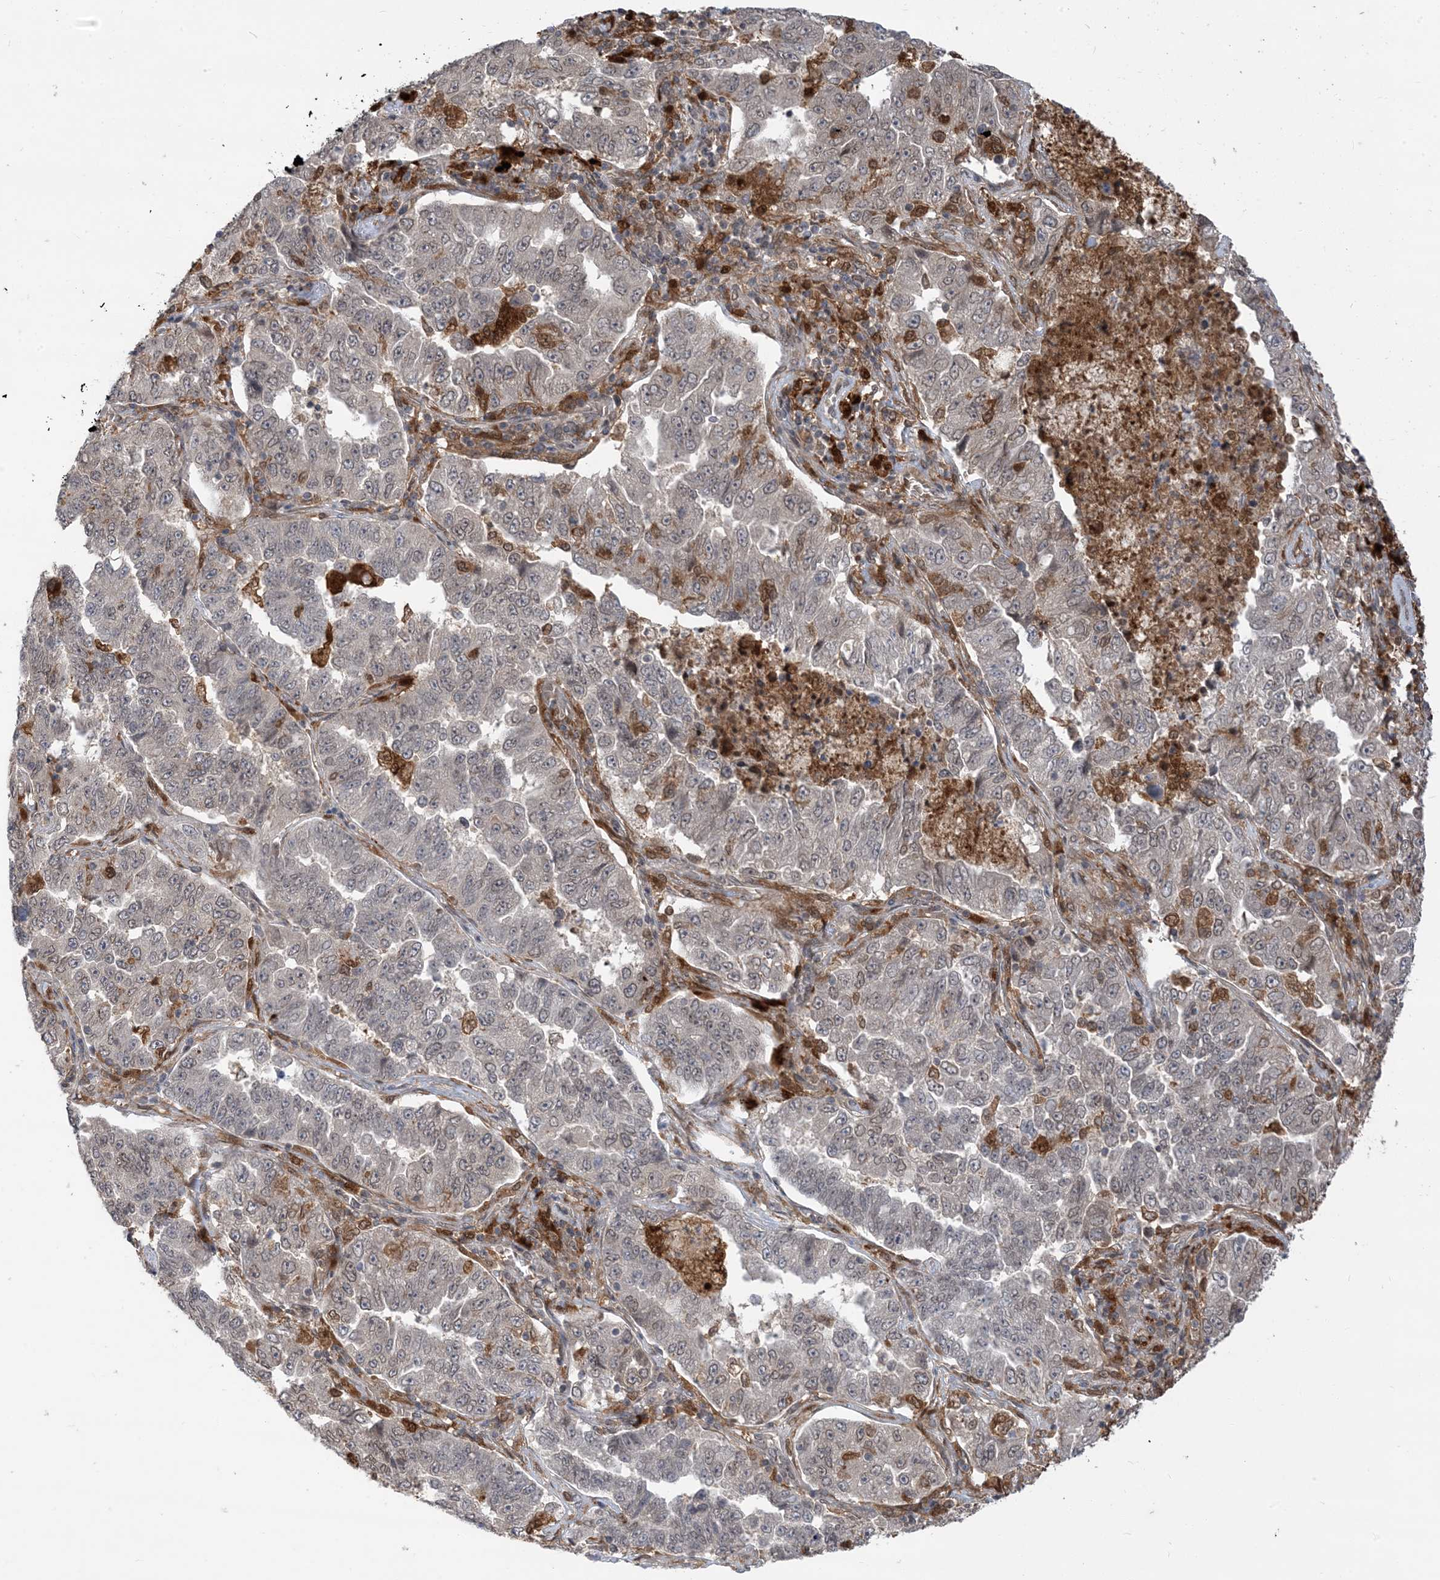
{"staining": {"intensity": "weak", "quantity": "<25%", "location": "cytoplasmic/membranous,nuclear"}, "tissue": "lung cancer", "cell_type": "Tumor cells", "image_type": "cancer", "snomed": [{"axis": "morphology", "description": "Adenocarcinoma, NOS"}, {"axis": "topography", "description": "Lung"}], "caption": "Tumor cells are negative for protein expression in human lung cancer.", "gene": "NAGK", "patient": {"sex": "female", "age": 51}}